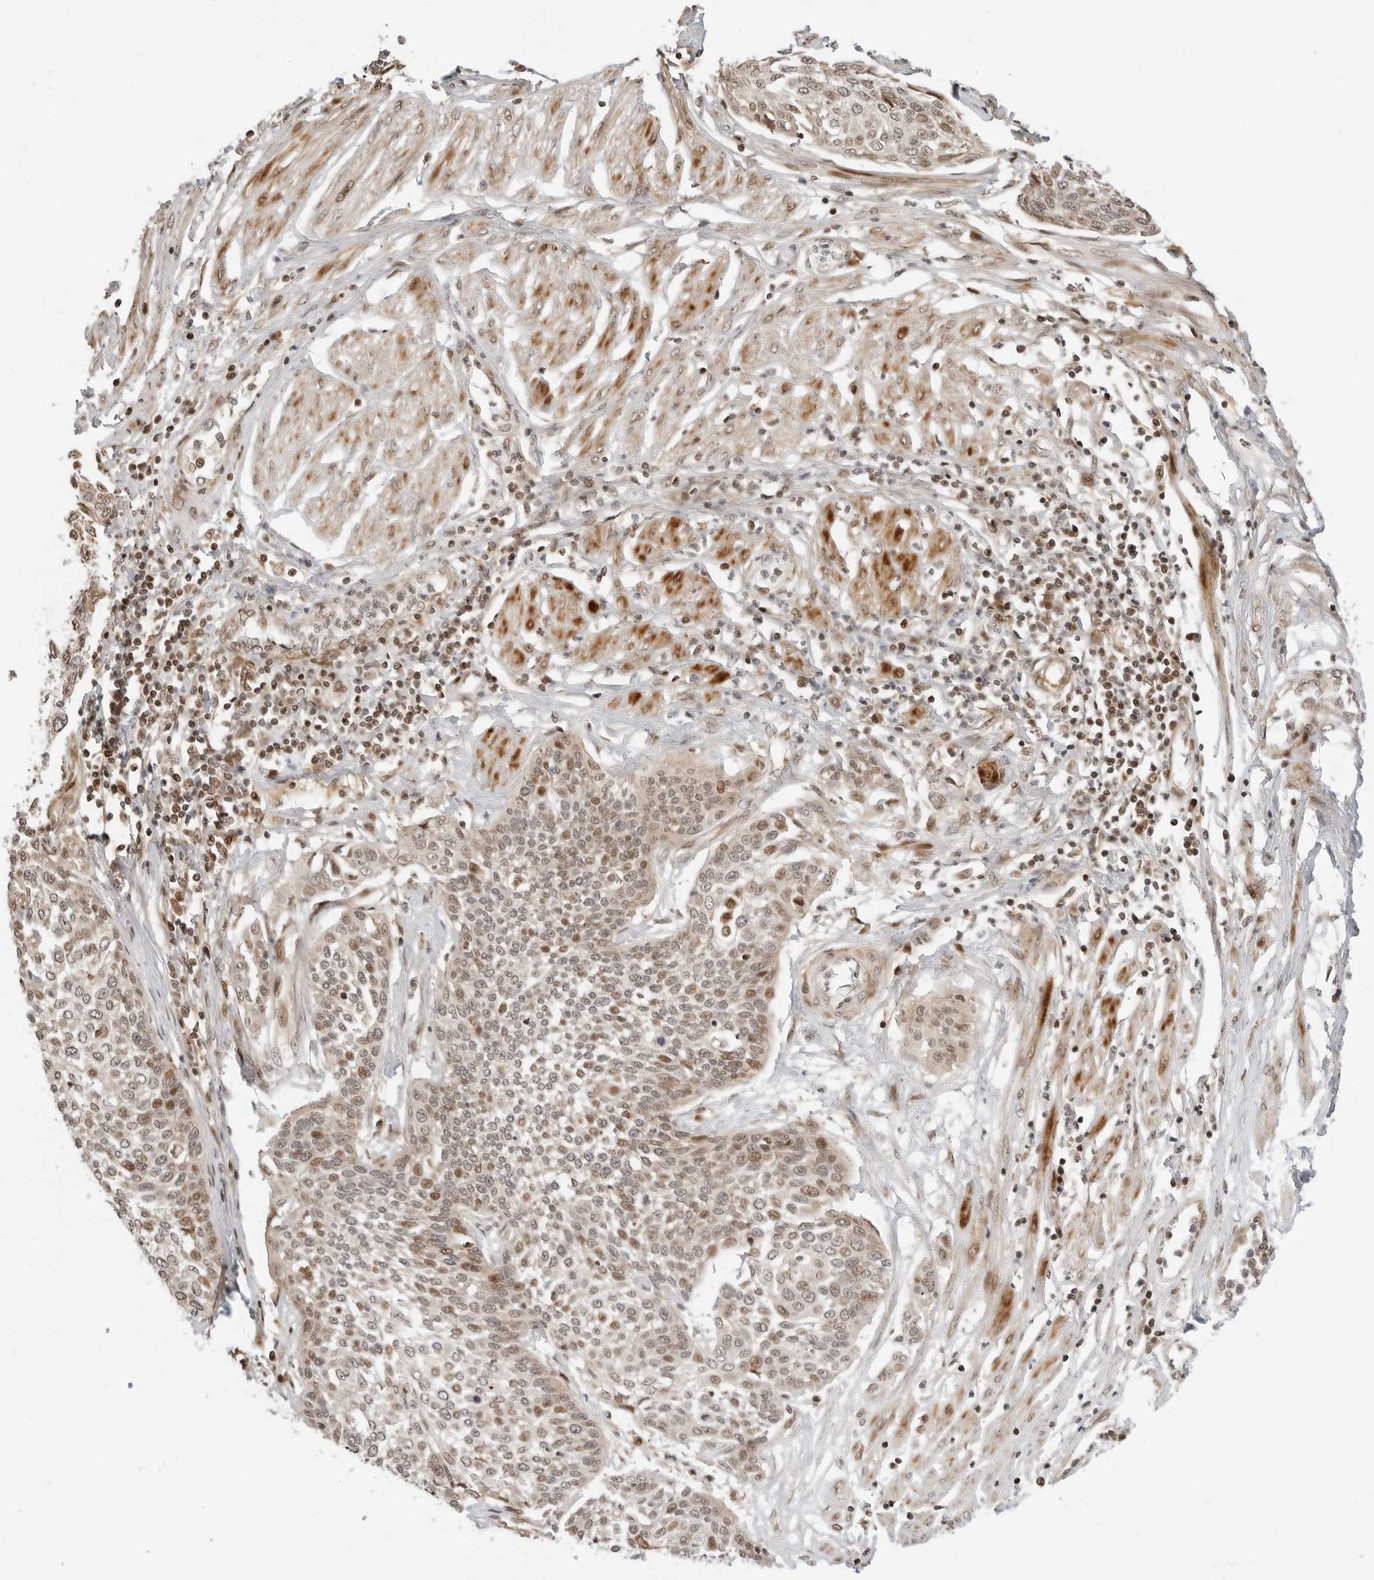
{"staining": {"intensity": "moderate", "quantity": "25%-75%", "location": "nuclear"}, "tissue": "cervical cancer", "cell_type": "Tumor cells", "image_type": "cancer", "snomed": [{"axis": "morphology", "description": "Squamous cell carcinoma, NOS"}, {"axis": "topography", "description": "Cervix"}], "caption": "Immunohistochemical staining of human cervical cancer (squamous cell carcinoma) displays medium levels of moderate nuclear protein staining in approximately 25%-75% of tumor cells.", "gene": "GEM", "patient": {"sex": "female", "age": 34}}